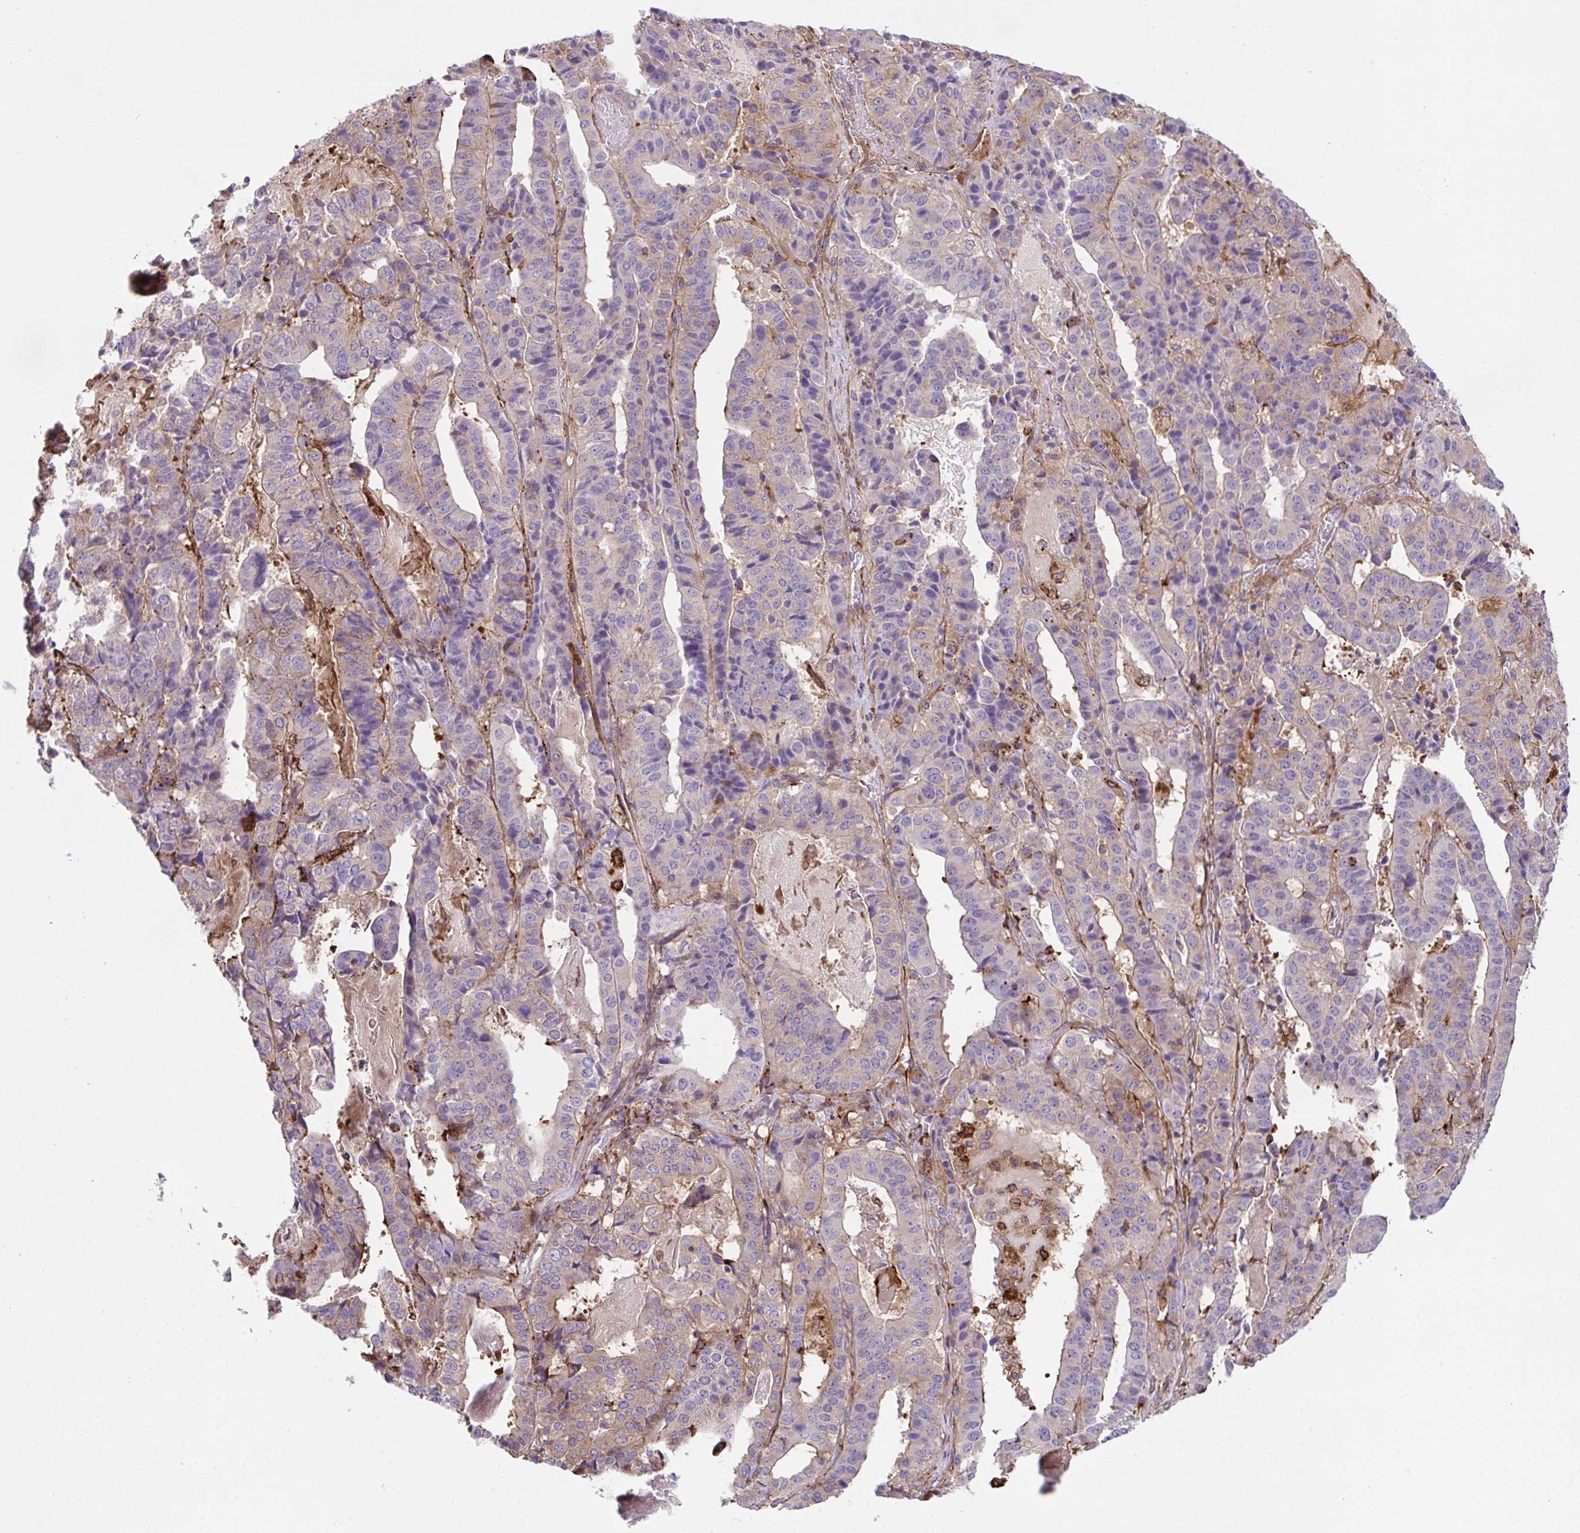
{"staining": {"intensity": "weak", "quantity": "25%-75%", "location": "cytoplasmic/membranous"}, "tissue": "stomach cancer", "cell_type": "Tumor cells", "image_type": "cancer", "snomed": [{"axis": "morphology", "description": "Adenocarcinoma, NOS"}, {"axis": "topography", "description": "Stomach"}], "caption": "Immunohistochemistry (IHC) photomicrograph of human stomach cancer (adenocarcinoma) stained for a protein (brown), which shows low levels of weak cytoplasmic/membranous positivity in about 25%-75% of tumor cells.", "gene": "PPIH", "patient": {"sex": "male", "age": 48}}